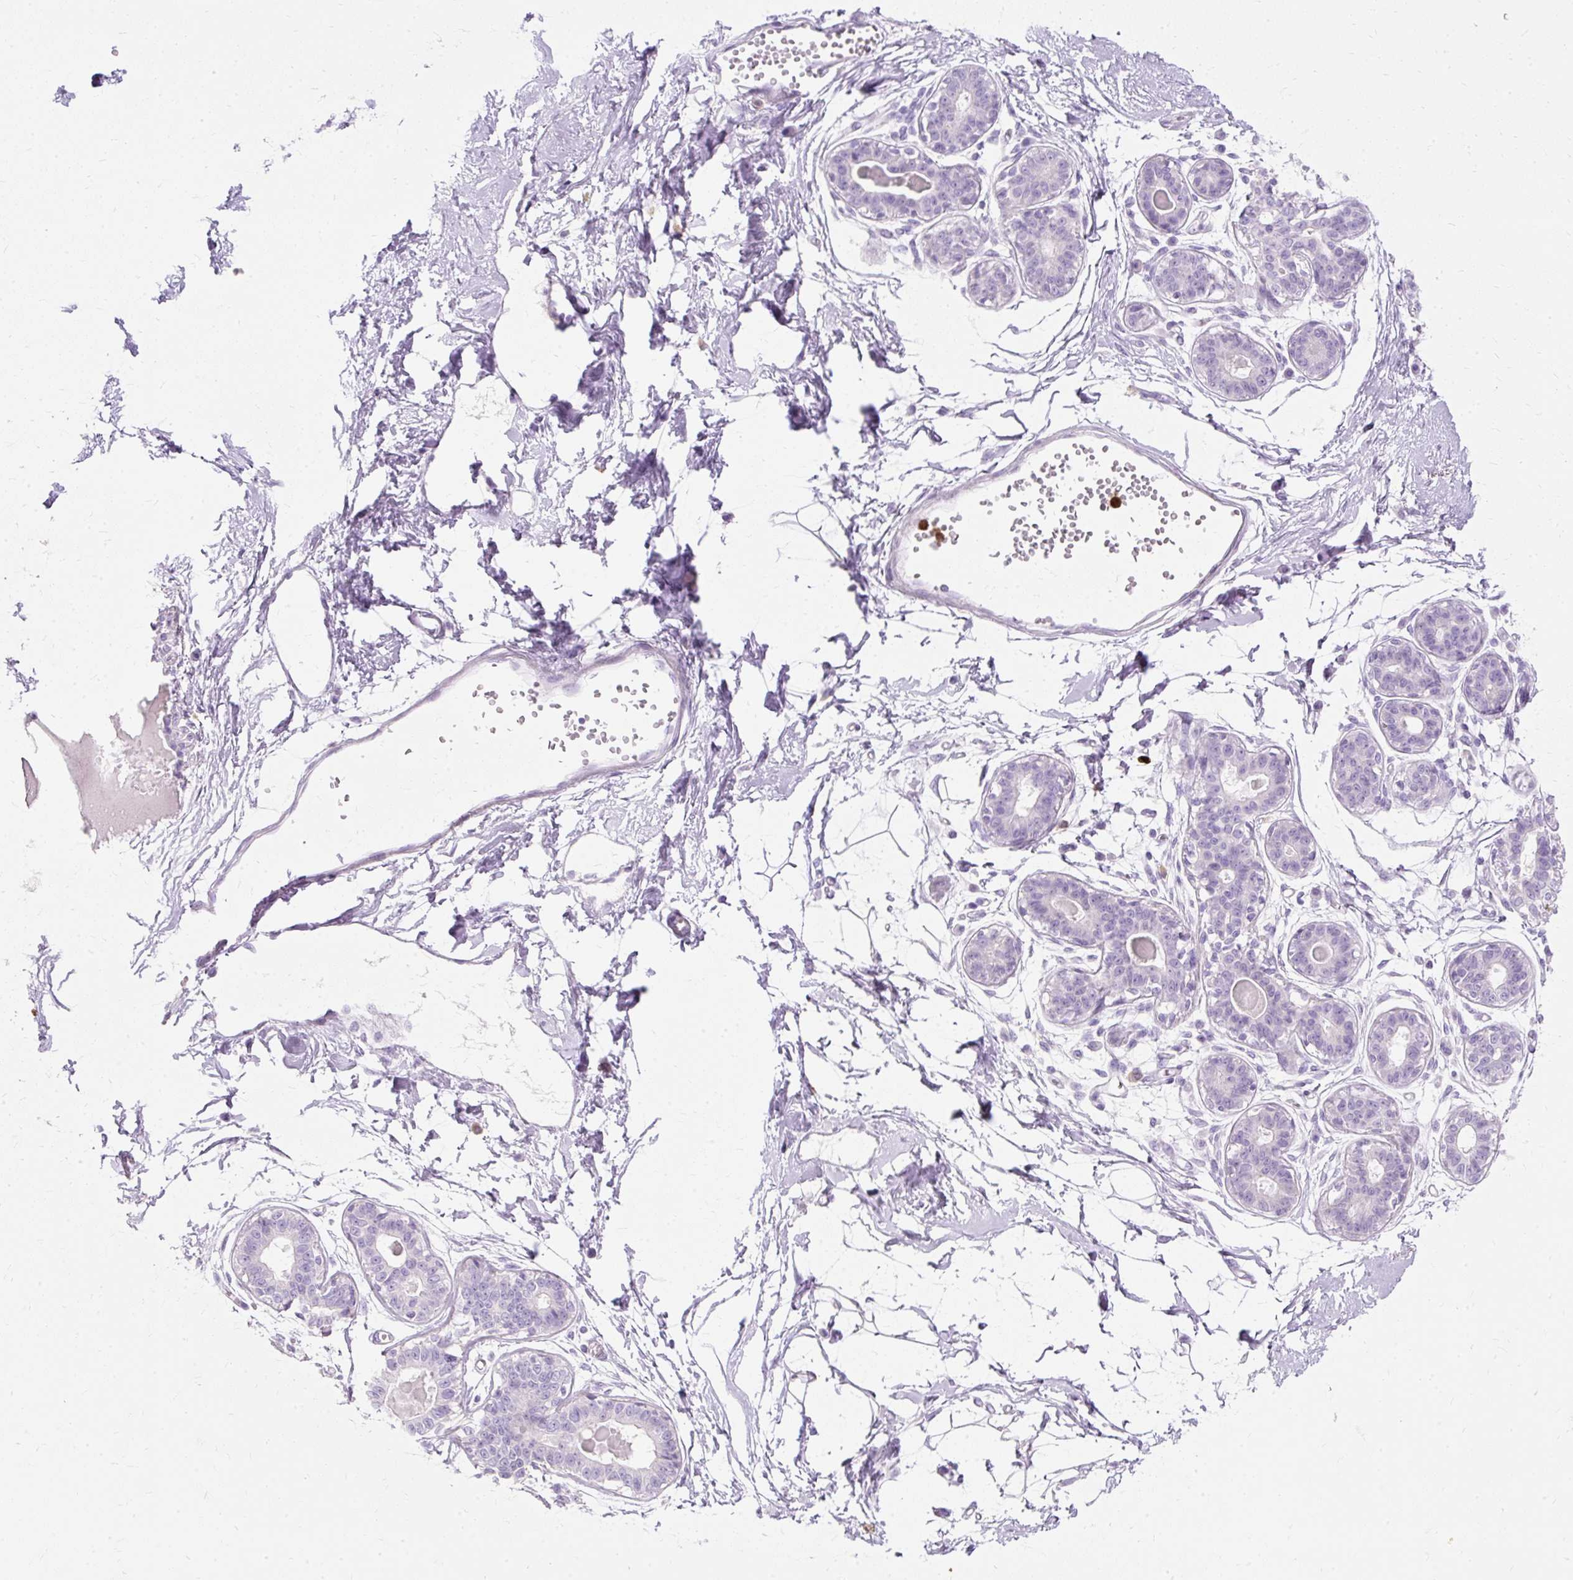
{"staining": {"intensity": "negative", "quantity": "none", "location": "none"}, "tissue": "breast", "cell_type": "Adipocytes", "image_type": "normal", "snomed": [{"axis": "morphology", "description": "Normal tissue, NOS"}, {"axis": "topography", "description": "Breast"}], "caption": "Immunohistochemical staining of normal breast reveals no significant staining in adipocytes.", "gene": "DEFA1B", "patient": {"sex": "female", "age": 45}}